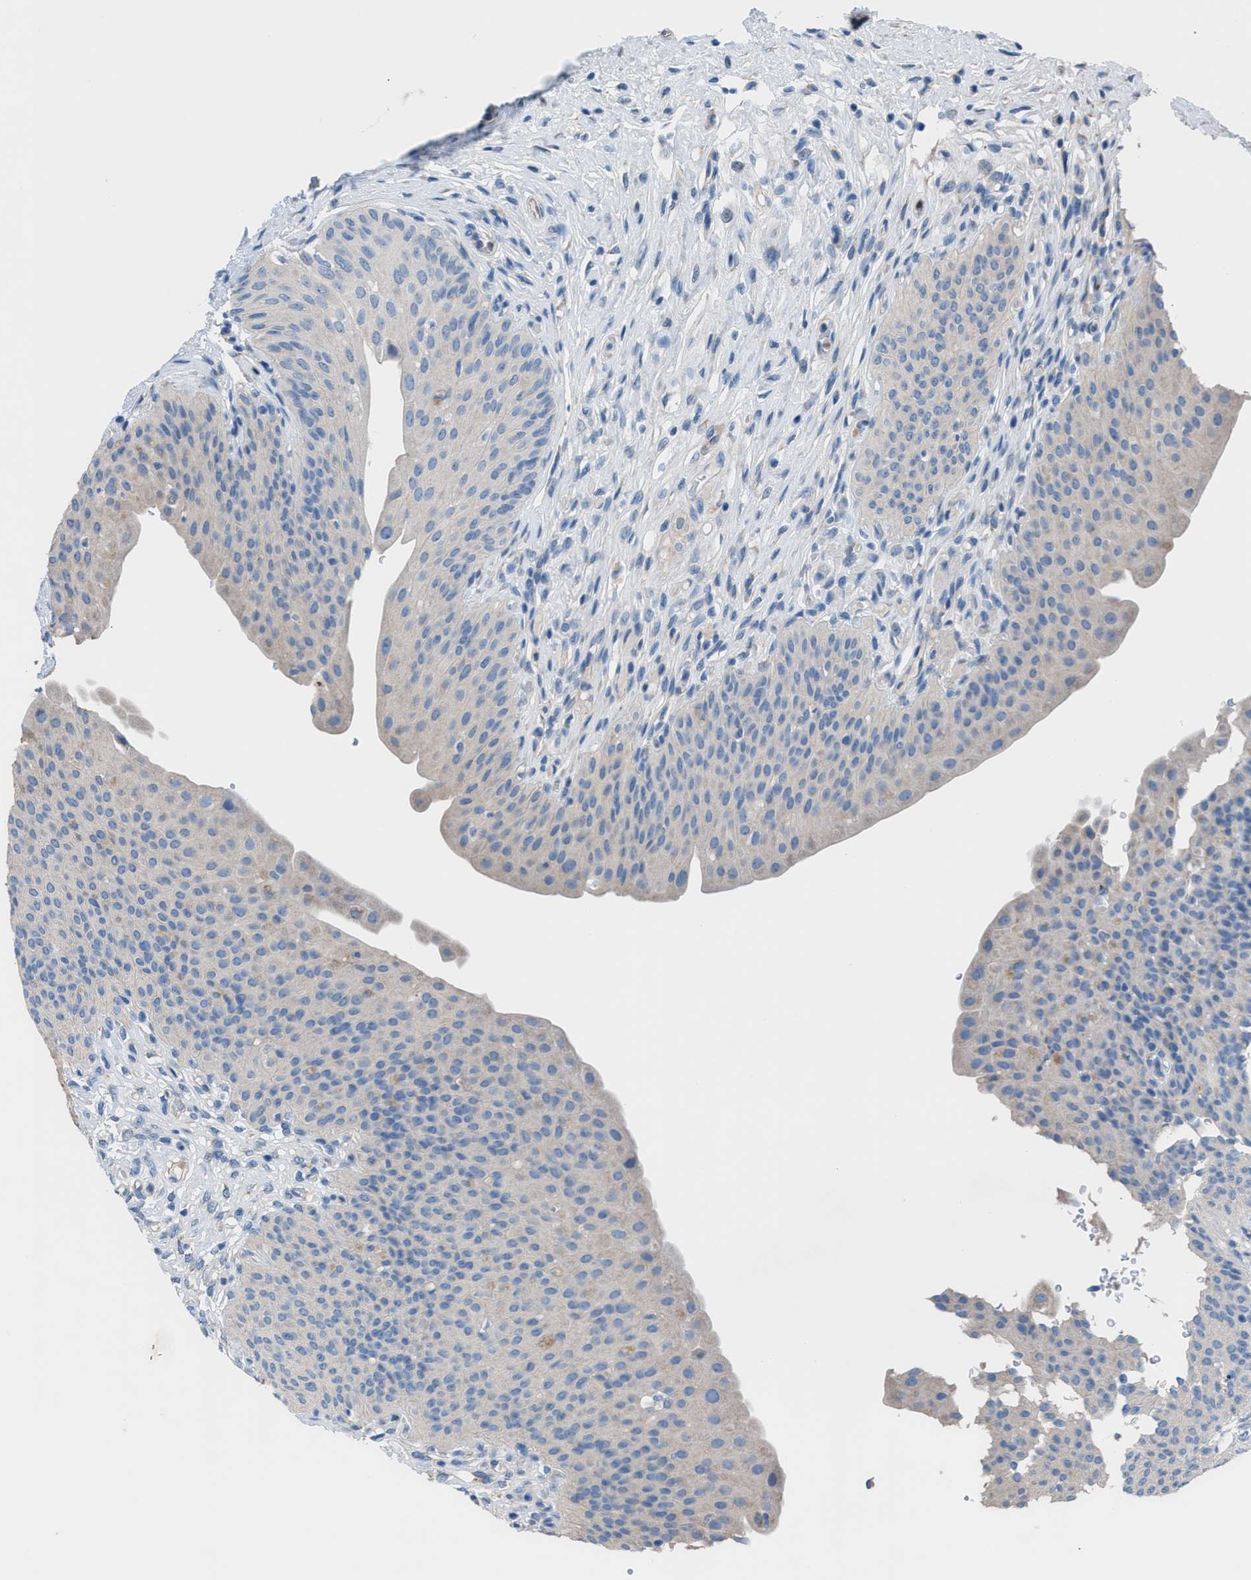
{"staining": {"intensity": "negative", "quantity": "none", "location": "none"}, "tissue": "urinary bladder", "cell_type": "Urothelial cells", "image_type": "normal", "snomed": [{"axis": "morphology", "description": "Normal tissue, NOS"}, {"axis": "topography", "description": "Urinary bladder"}], "caption": "Urothelial cells show no significant staining in benign urinary bladder. The staining was performed using DAB (3,3'-diaminobenzidine) to visualize the protein expression in brown, while the nuclei were stained in blue with hematoxylin (Magnification: 20x).", "gene": "ITPR1", "patient": {"sex": "male", "age": 46}}